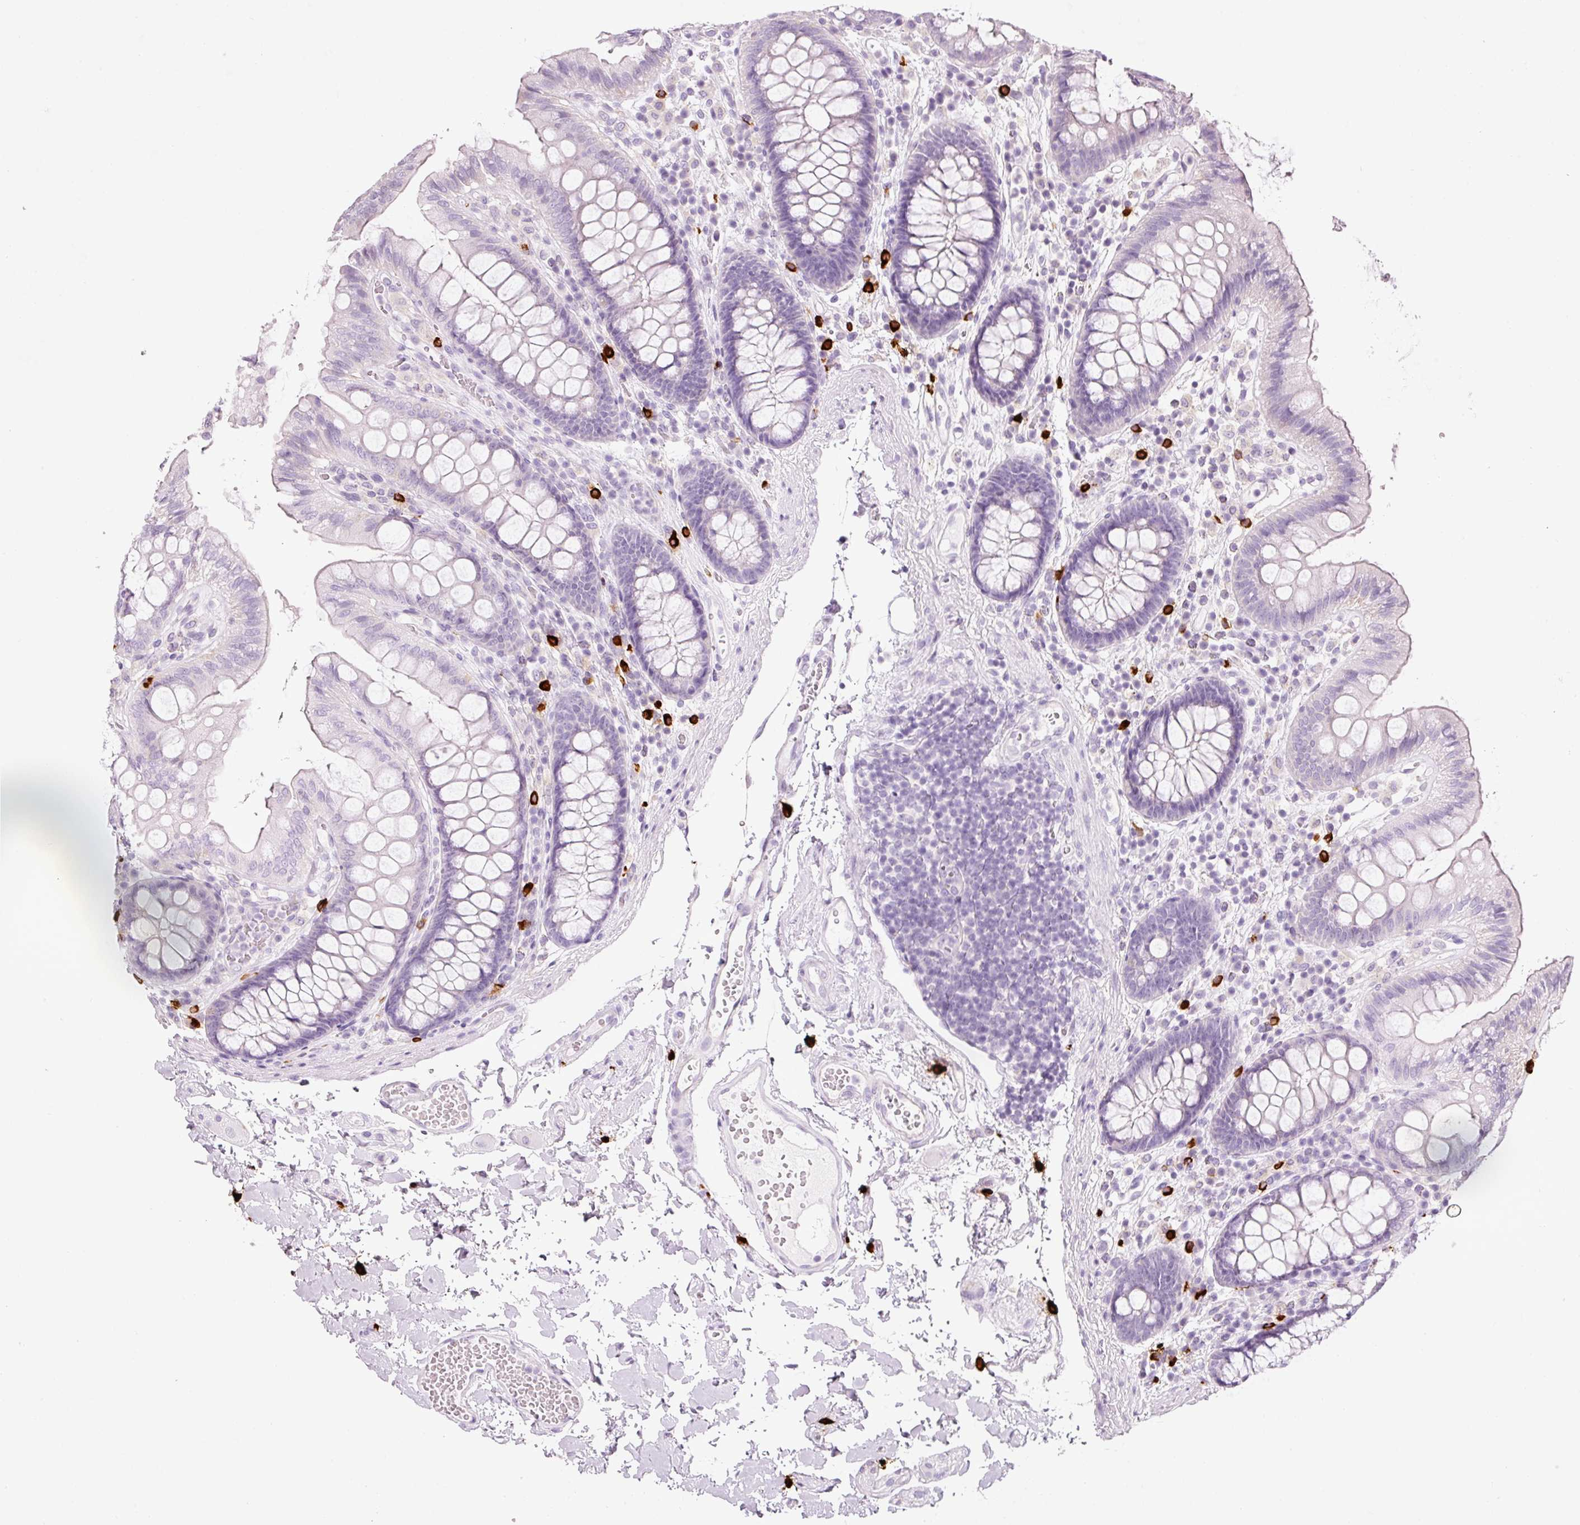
{"staining": {"intensity": "negative", "quantity": "none", "location": "none"}, "tissue": "colon", "cell_type": "Endothelial cells", "image_type": "normal", "snomed": [{"axis": "morphology", "description": "Normal tissue, NOS"}, {"axis": "topography", "description": "Colon"}], "caption": "A photomicrograph of colon stained for a protein exhibits no brown staining in endothelial cells.", "gene": "CMA1", "patient": {"sex": "male", "age": 84}}